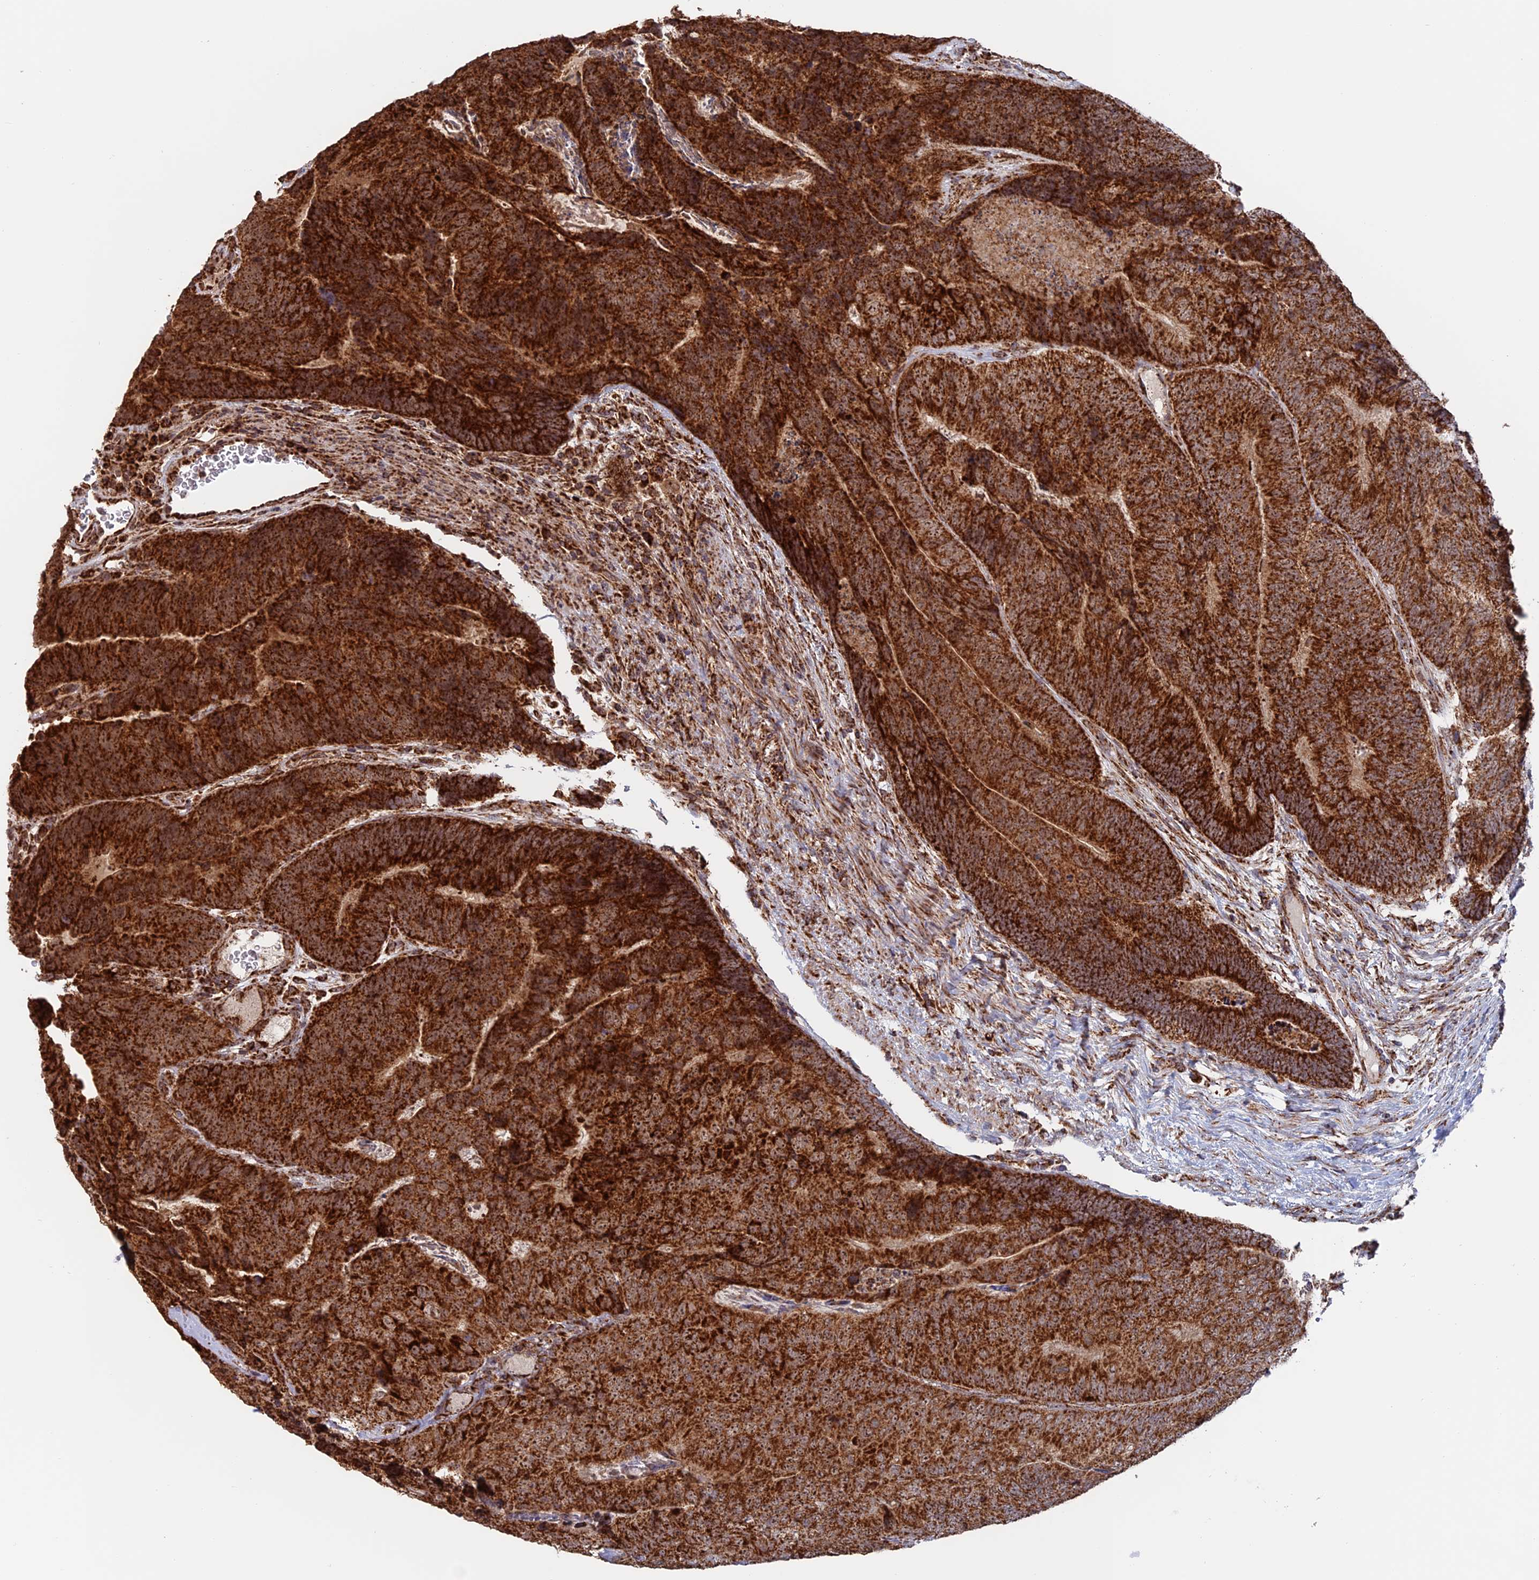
{"staining": {"intensity": "strong", "quantity": ">75%", "location": "cytoplasmic/membranous"}, "tissue": "colorectal cancer", "cell_type": "Tumor cells", "image_type": "cancer", "snomed": [{"axis": "morphology", "description": "Adenocarcinoma, NOS"}, {"axis": "topography", "description": "Colon"}], "caption": "Protein analysis of adenocarcinoma (colorectal) tissue reveals strong cytoplasmic/membranous positivity in approximately >75% of tumor cells. The staining was performed using DAB (3,3'-diaminobenzidine), with brown indicating positive protein expression. Nuclei are stained blue with hematoxylin.", "gene": "DTYMK", "patient": {"sex": "female", "age": 67}}